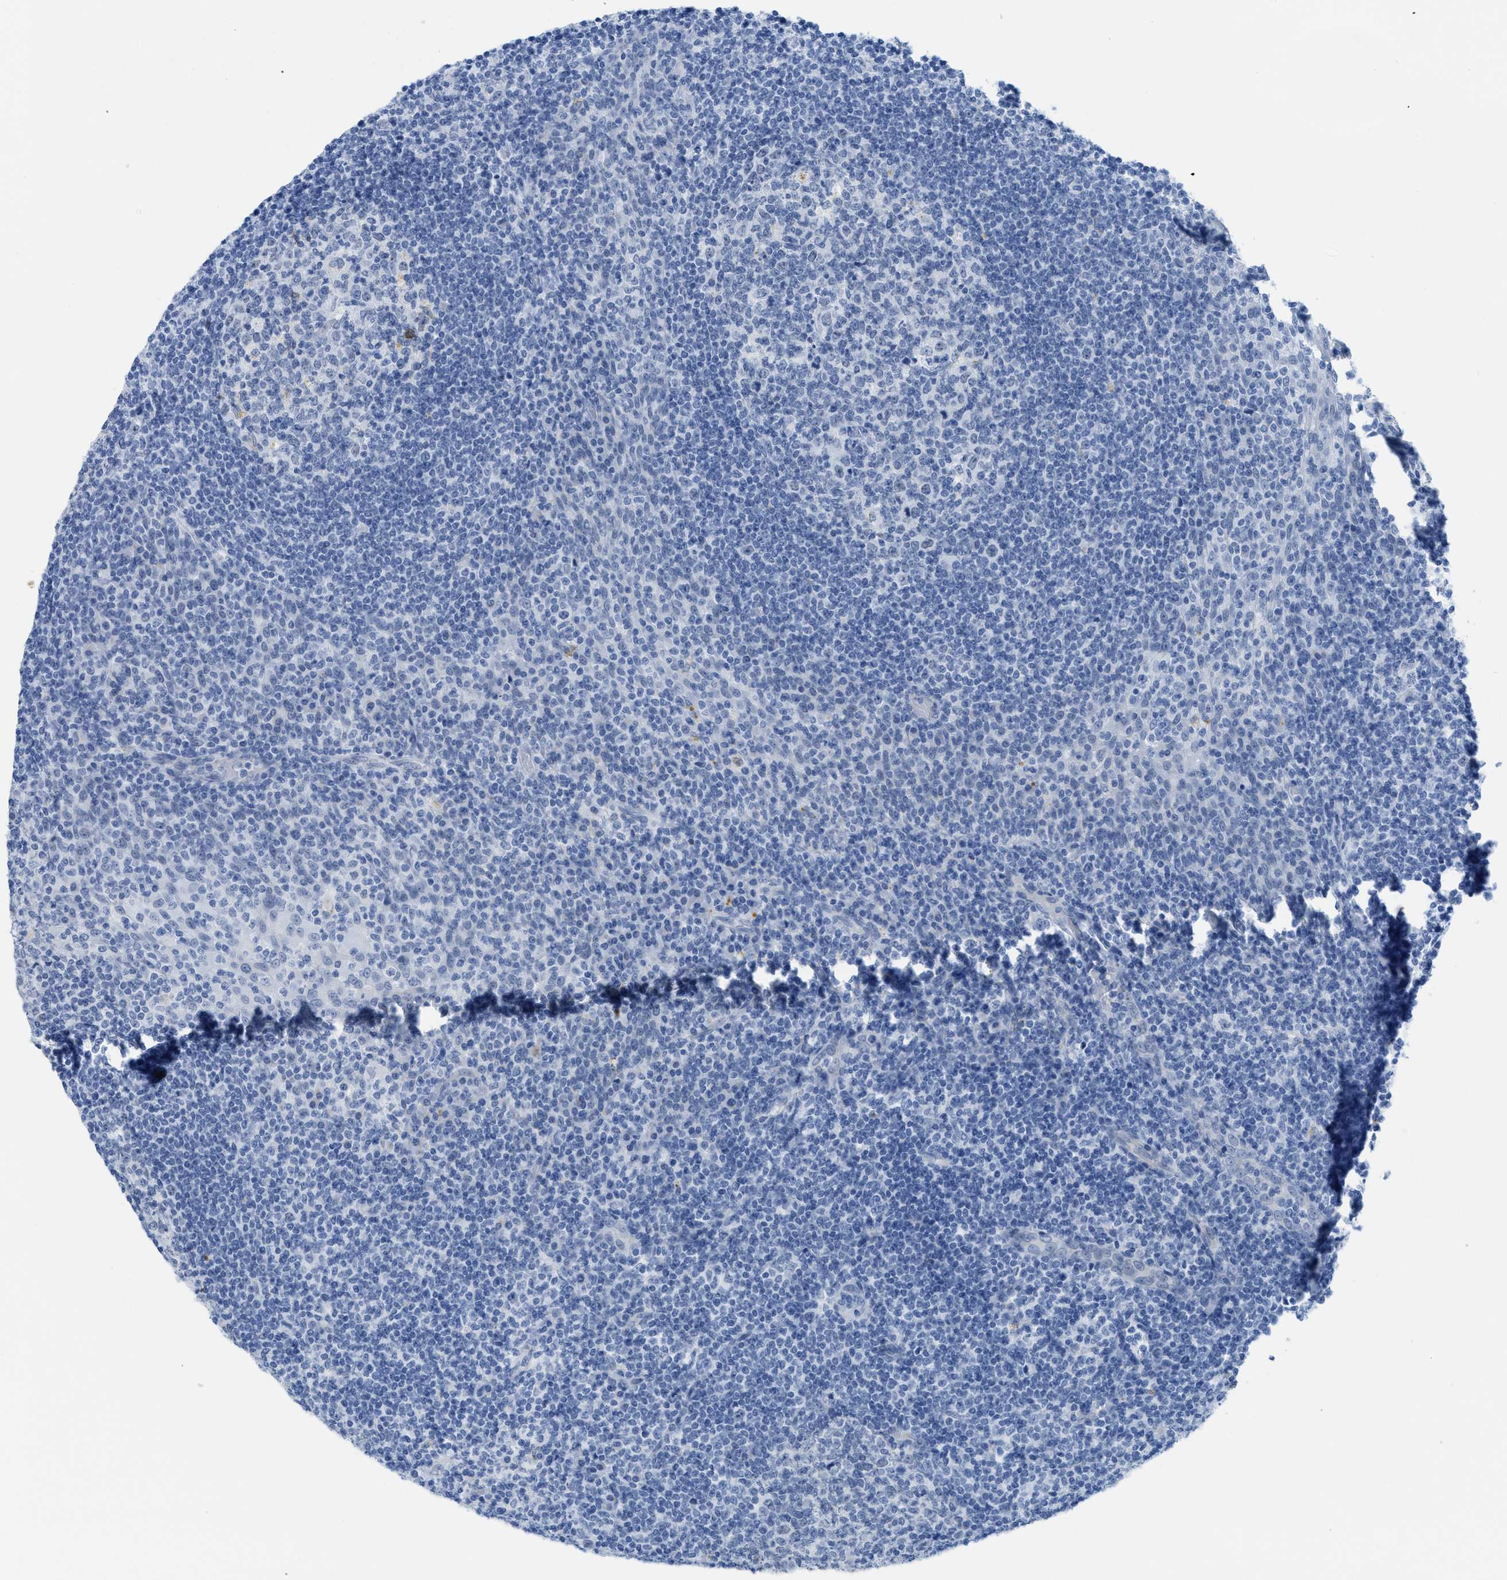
{"staining": {"intensity": "negative", "quantity": "none", "location": "none"}, "tissue": "tonsil", "cell_type": "Germinal center cells", "image_type": "normal", "snomed": [{"axis": "morphology", "description": "Normal tissue, NOS"}, {"axis": "topography", "description": "Tonsil"}], "caption": "Immunohistochemistry micrograph of normal tonsil: human tonsil stained with DAB (3,3'-diaminobenzidine) exhibits no significant protein staining in germinal center cells. (Brightfield microscopy of DAB immunohistochemistry at high magnification).", "gene": "WDR4", "patient": {"sex": "female", "age": 19}}